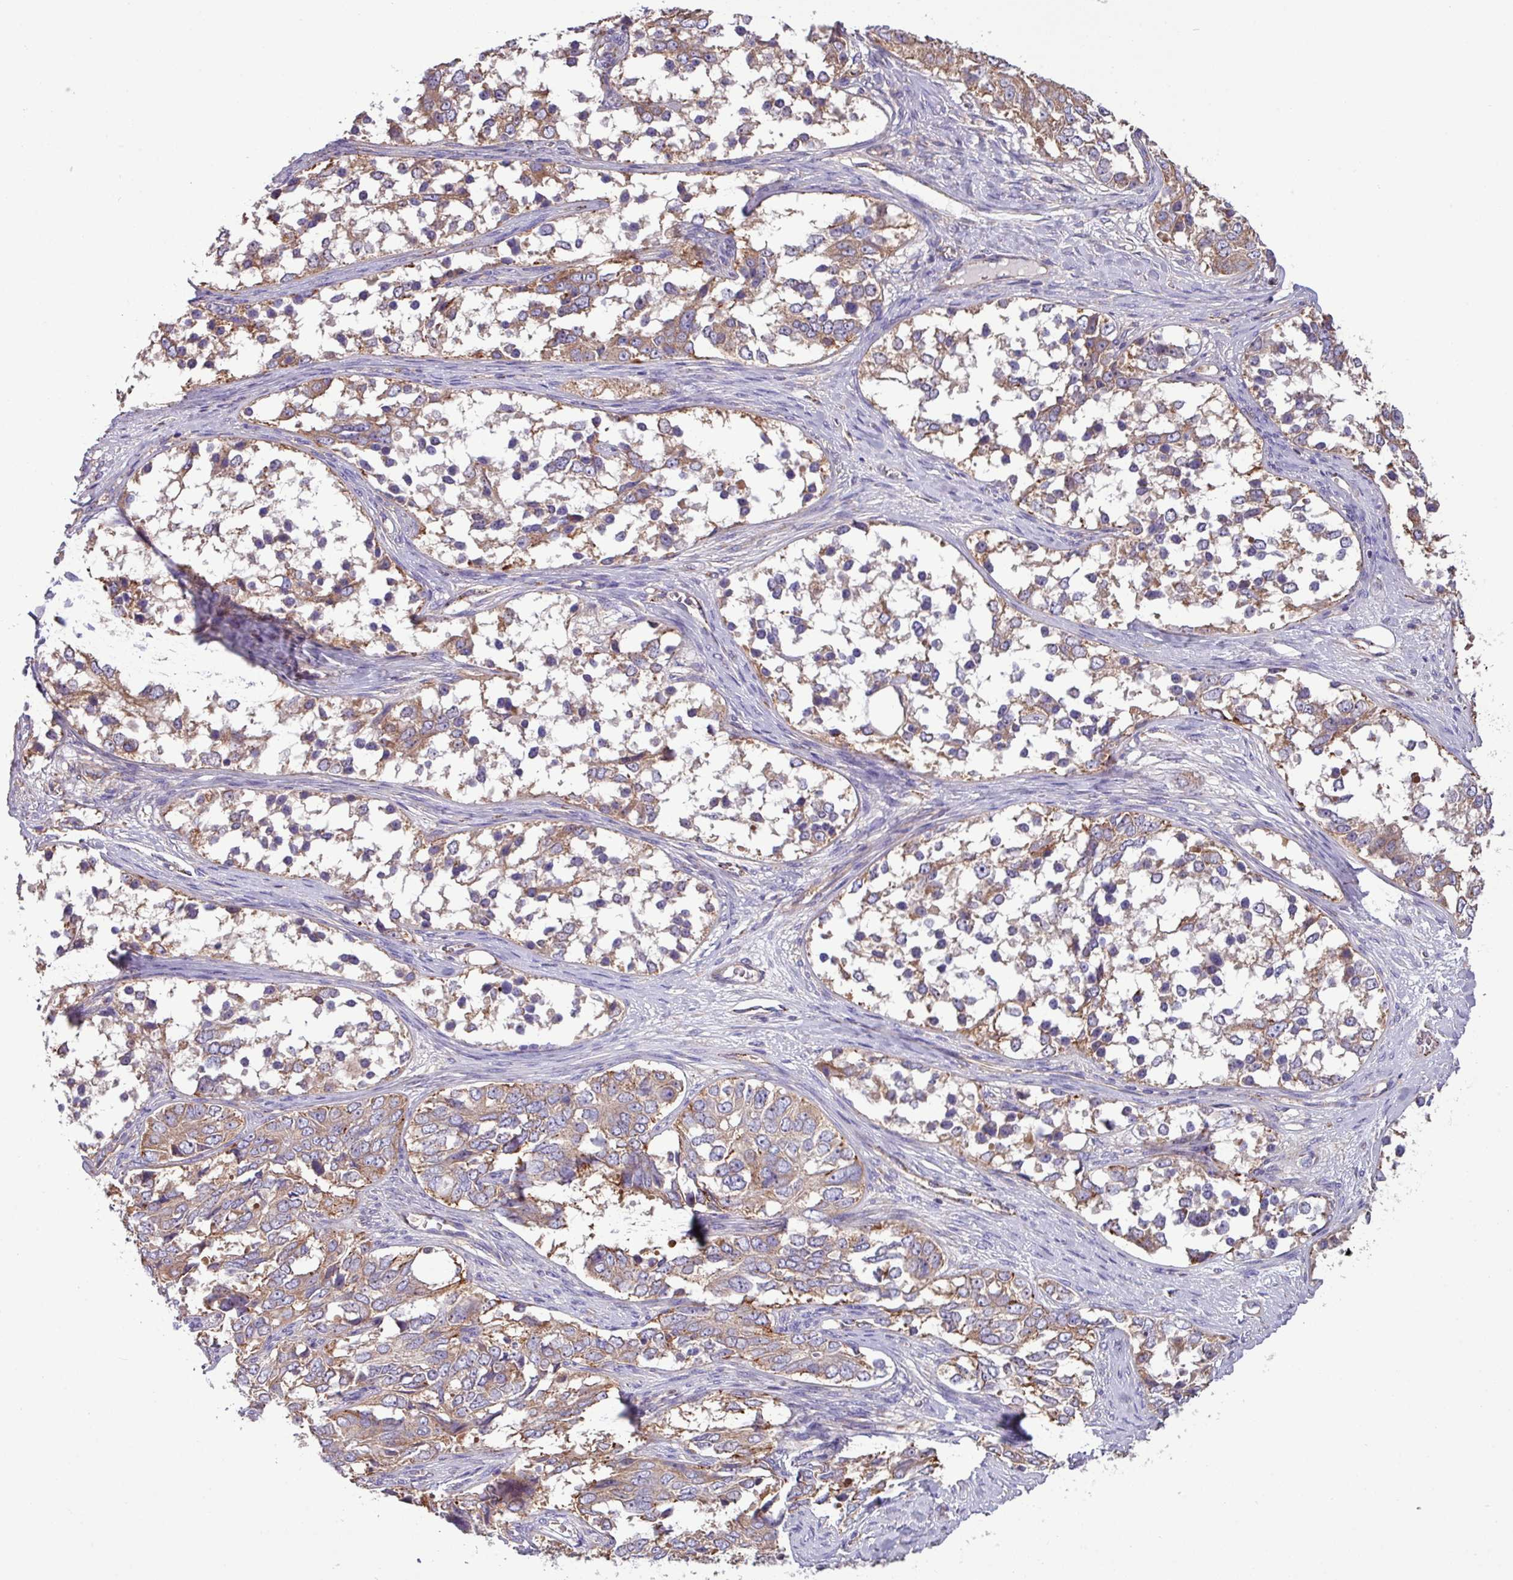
{"staining": {"intensity": "moderate", "quantity": "25%-75%", "location": "cytoplasmic/membranous"}, "tissue": "ovarian cancer", "cell_type": "Tumor cells", "image_type": "cancer", "snomed": [{"axis": "morphology", "description": "Carcinoma, endometroid"}, {"axis": "topography", "description": "Ovary"}], "caption": "The histopathology image exhibits a brown stain indicating the presence of a protein in the cytoplasmic/membranous of tumor cells in ovarian cancer. (IHC, brightfield microscopy, high magnification).", "gene": "PPM1J", "patient": {"sex": "female", "age": 51}}